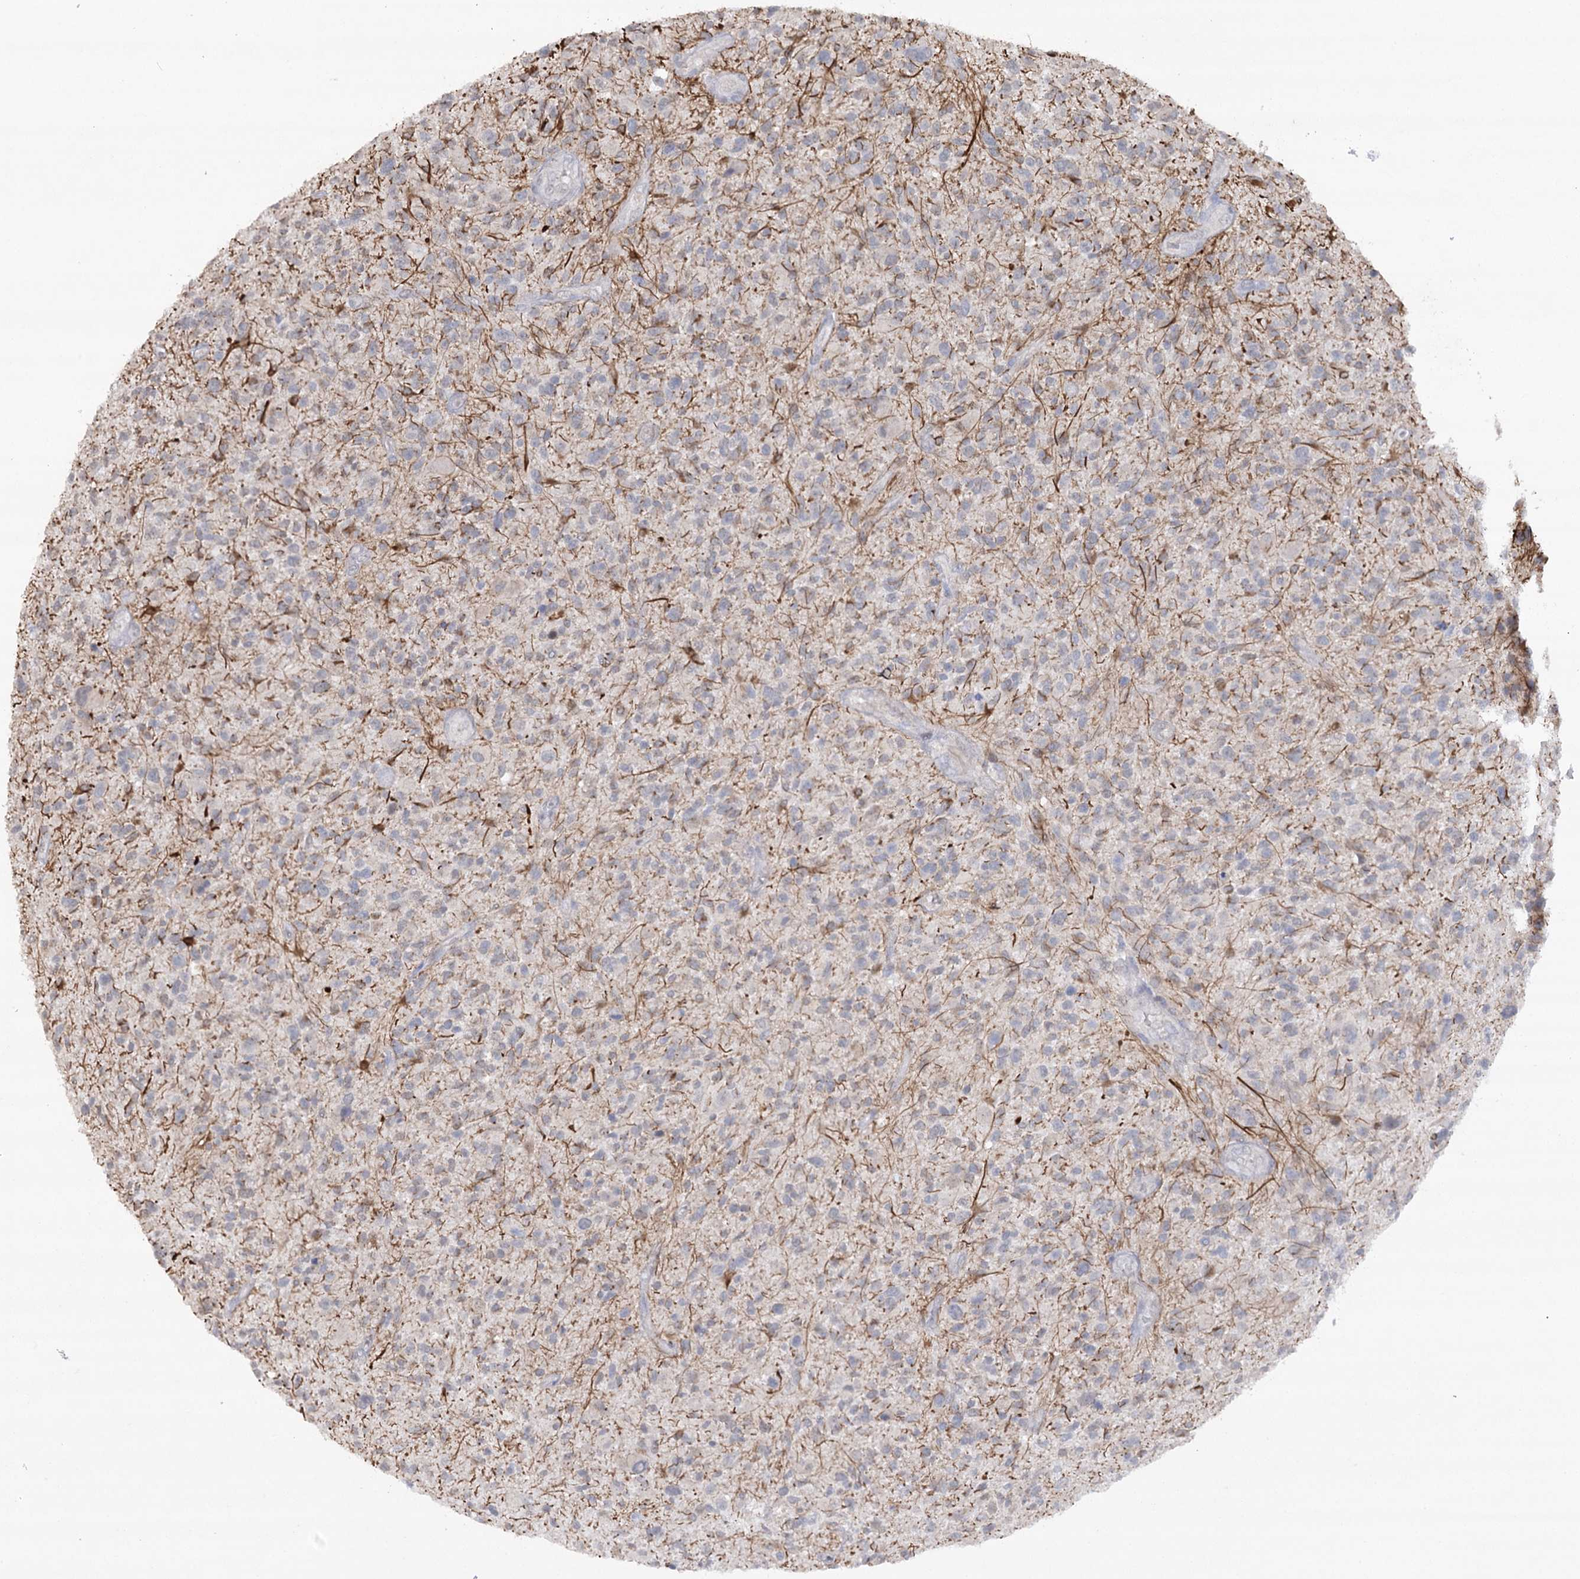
{"staining": {"intensity": "negative", "quantity": "none", "location": "none"}, "tissue": "glioma", "cell_type": "Tumor cells", "image_type": "cancer", "snomed": [{"axis": "morphology", "description": "Glioma, malignant, High grade"}, {"axis": "topography", "description": "Brain"}], "caption": "DAB (3,3'-diaminobenzidine) immunohistochemical staining of human glioma reveals no significant staining in tumor cells.", "gene": "TRAF3IP1", "patient": {"sex": "male", "age": 47}}